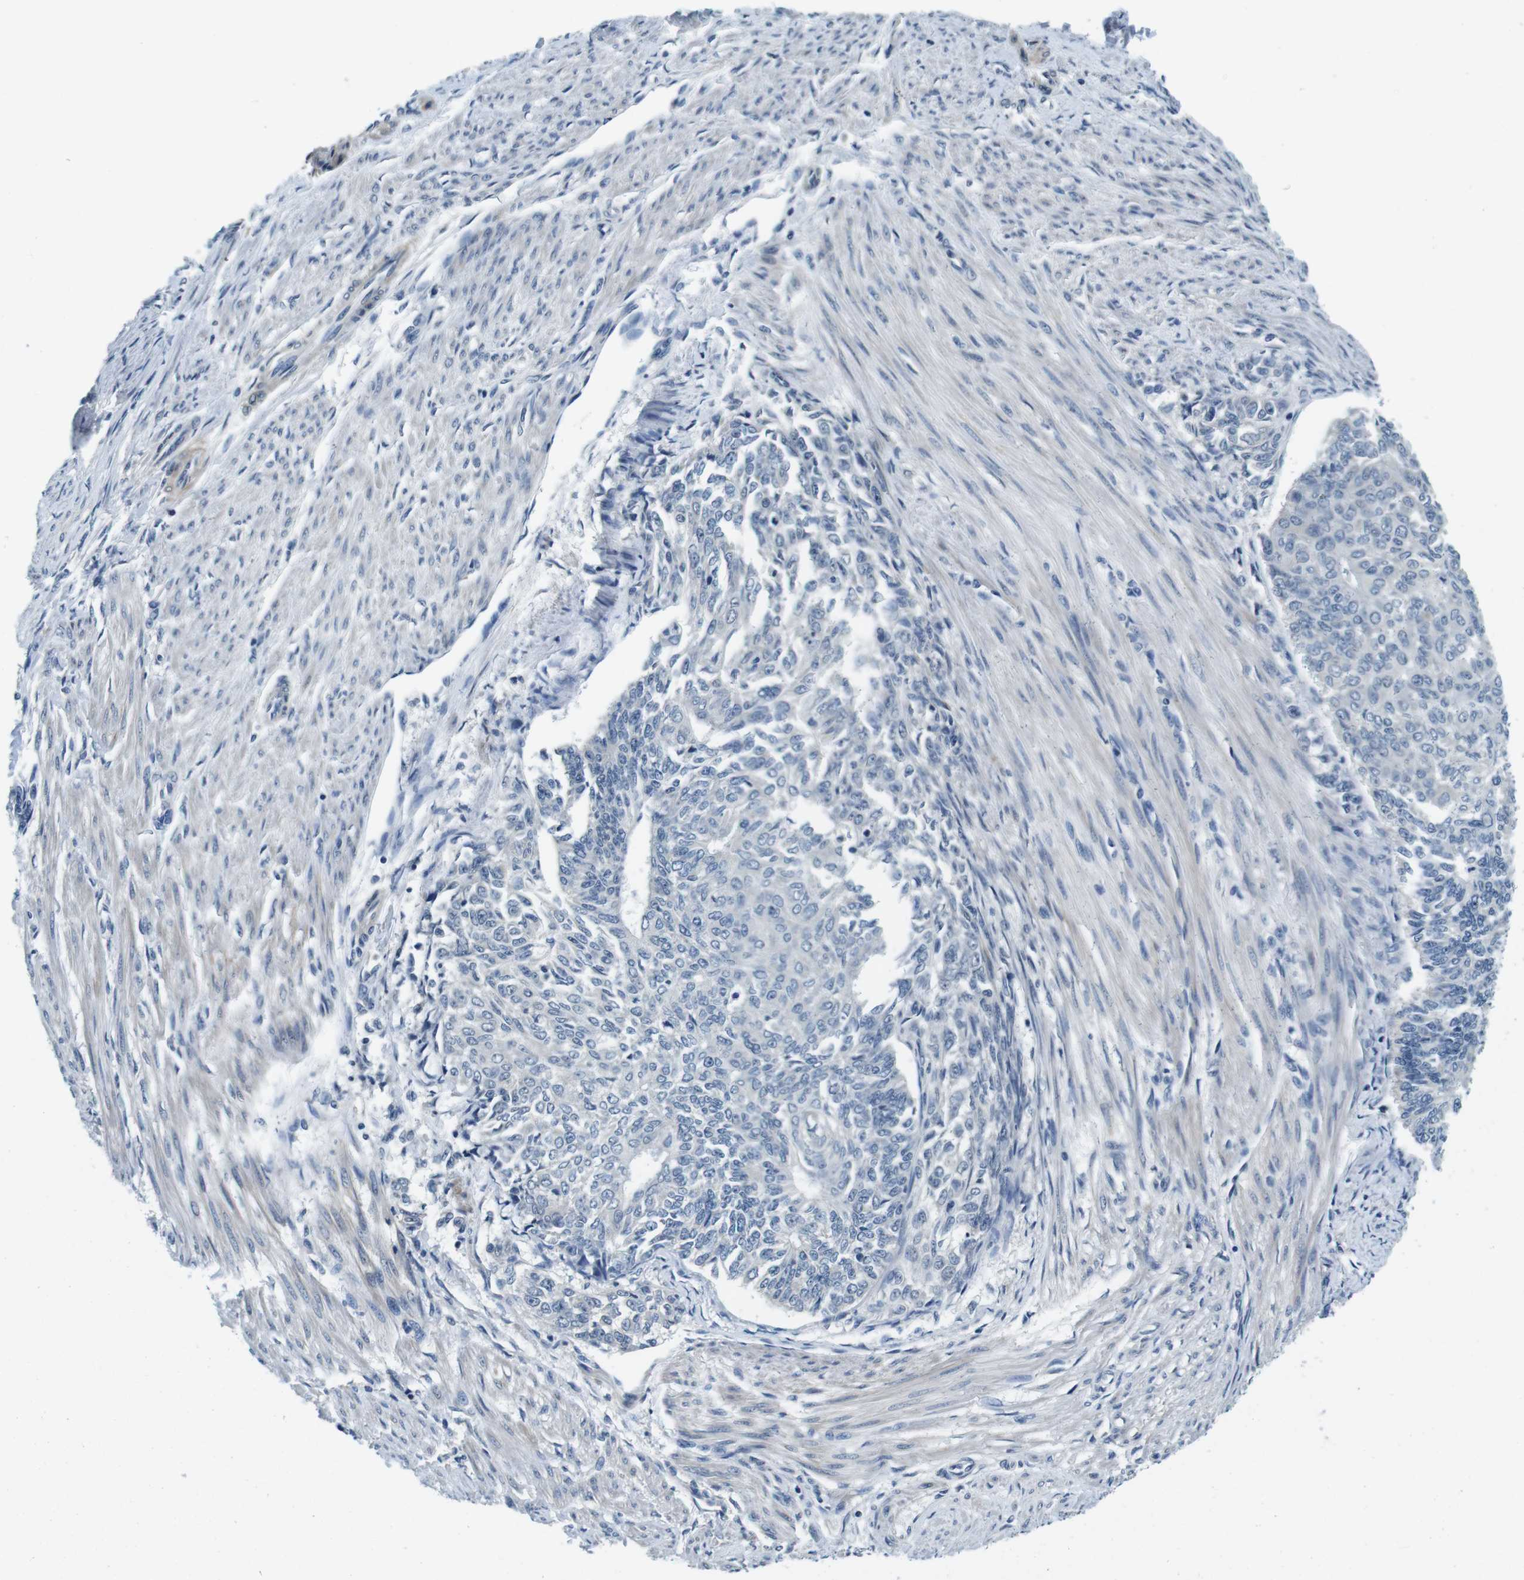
{"staining": {"intensity": "negative", "quantity": "none", "location": "none"}, "tissue": "endometrial cancer", "cell_type": "Tumor cells", "image_type": "cancer", "snomed": [{"axis": "morphology", "description": "Adenocarcinoma, NOS"}, {"axis": "topography", "description": "Endometrium"}], "caption": "Adenocarcinoma (endometrial) stained for a protein using immunohistochemistry (IHC) displays no positivity tumor cells.", "gene": "DTNA", "patient": {"sex": "female", "age": 32}}